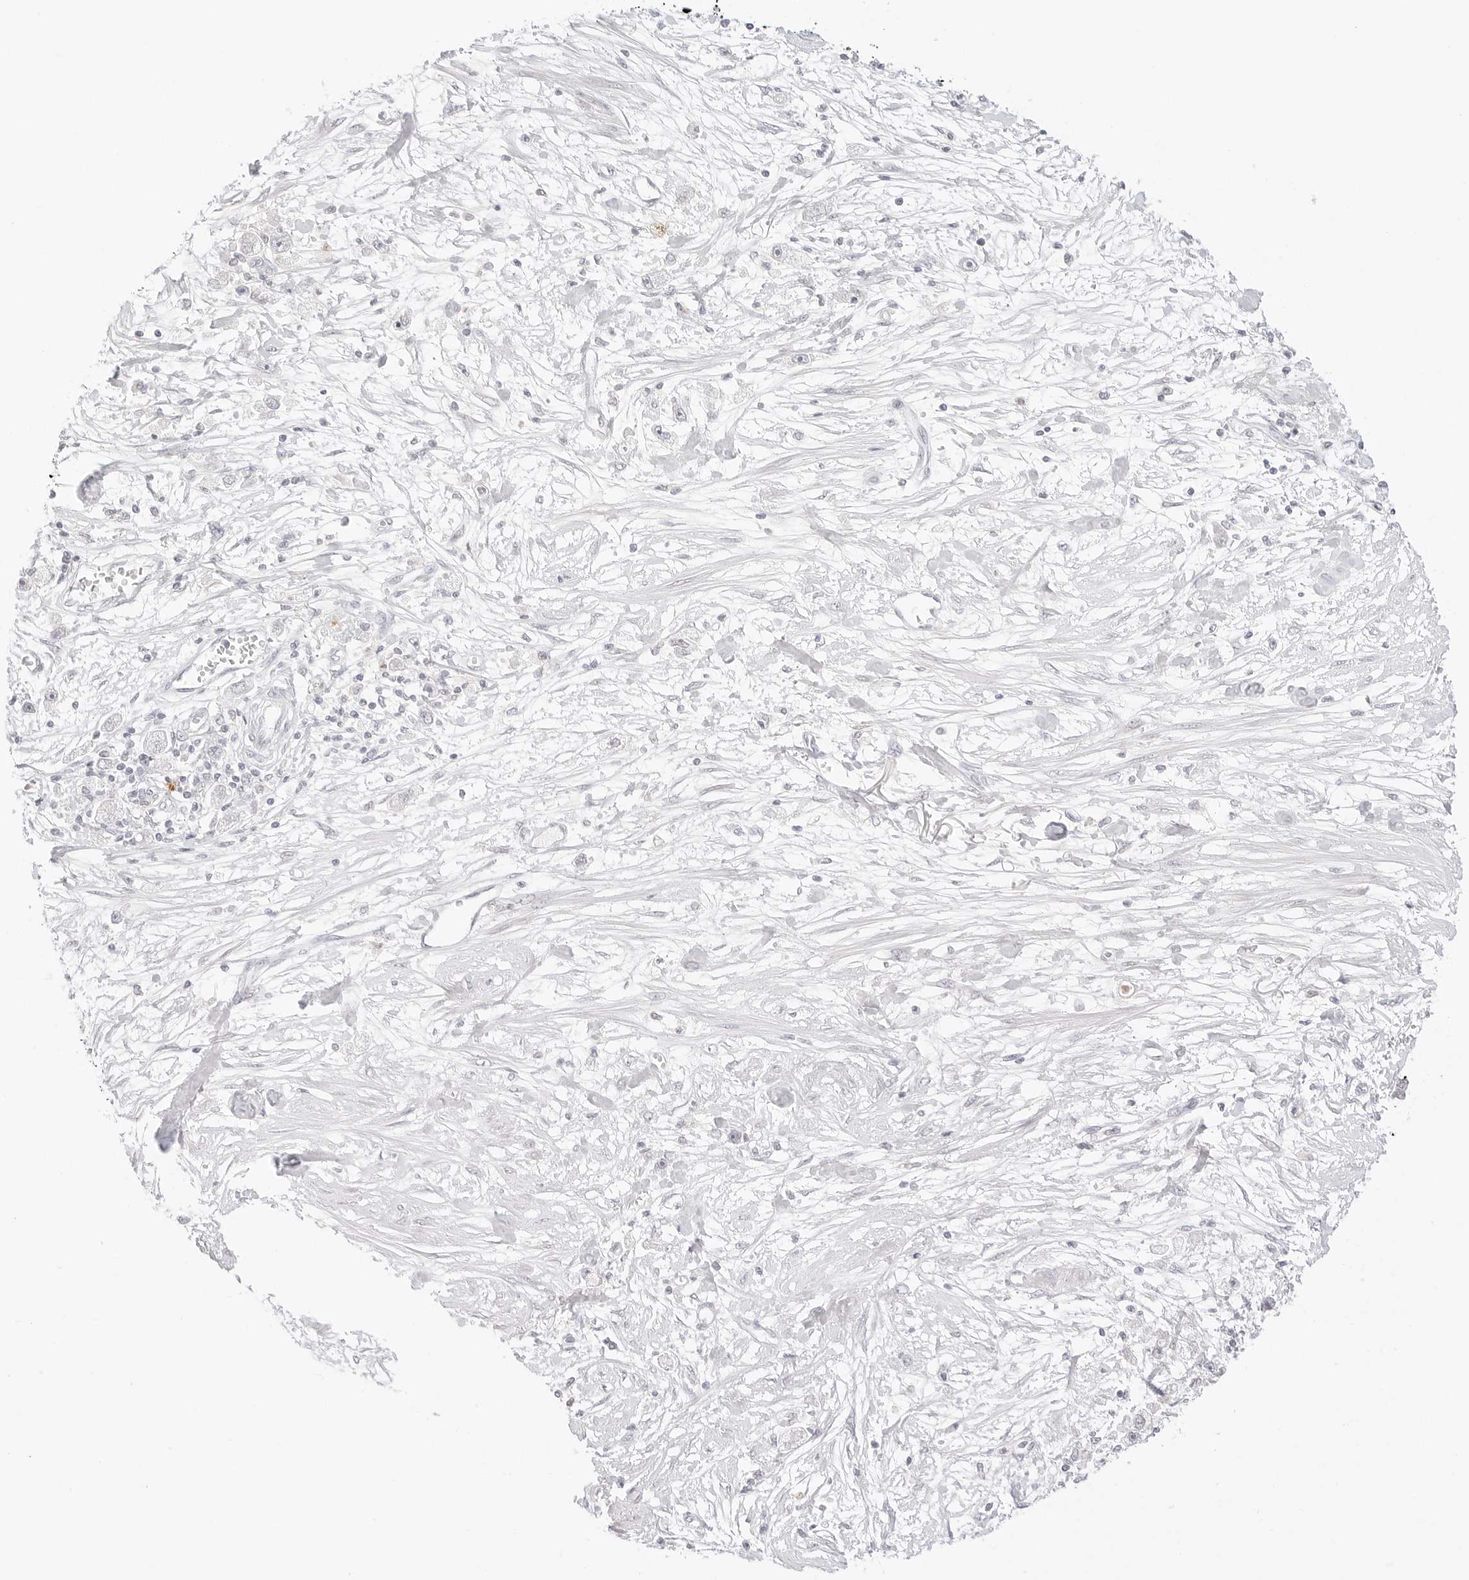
{"staining": {"intensity": "negative", "quantity": "none", "location": "none"}, "tissue": "stomach cancer", "cell_type": "Tumor cells", "image_type": "cancer", "snomed": [{"axis": "morphology", "description": "Adenocarcinoma, NOS"}, {"axis": "topography", "description": "Stomach"}], "caption": "A high-resolution histopathology image shows immunohistochemistry staining of adenocarcinoma (stomach), which demonstrates no significant staining in tumor cells.", "gene": "GNAS", "patient": {"sex": "female", "age": 59}}